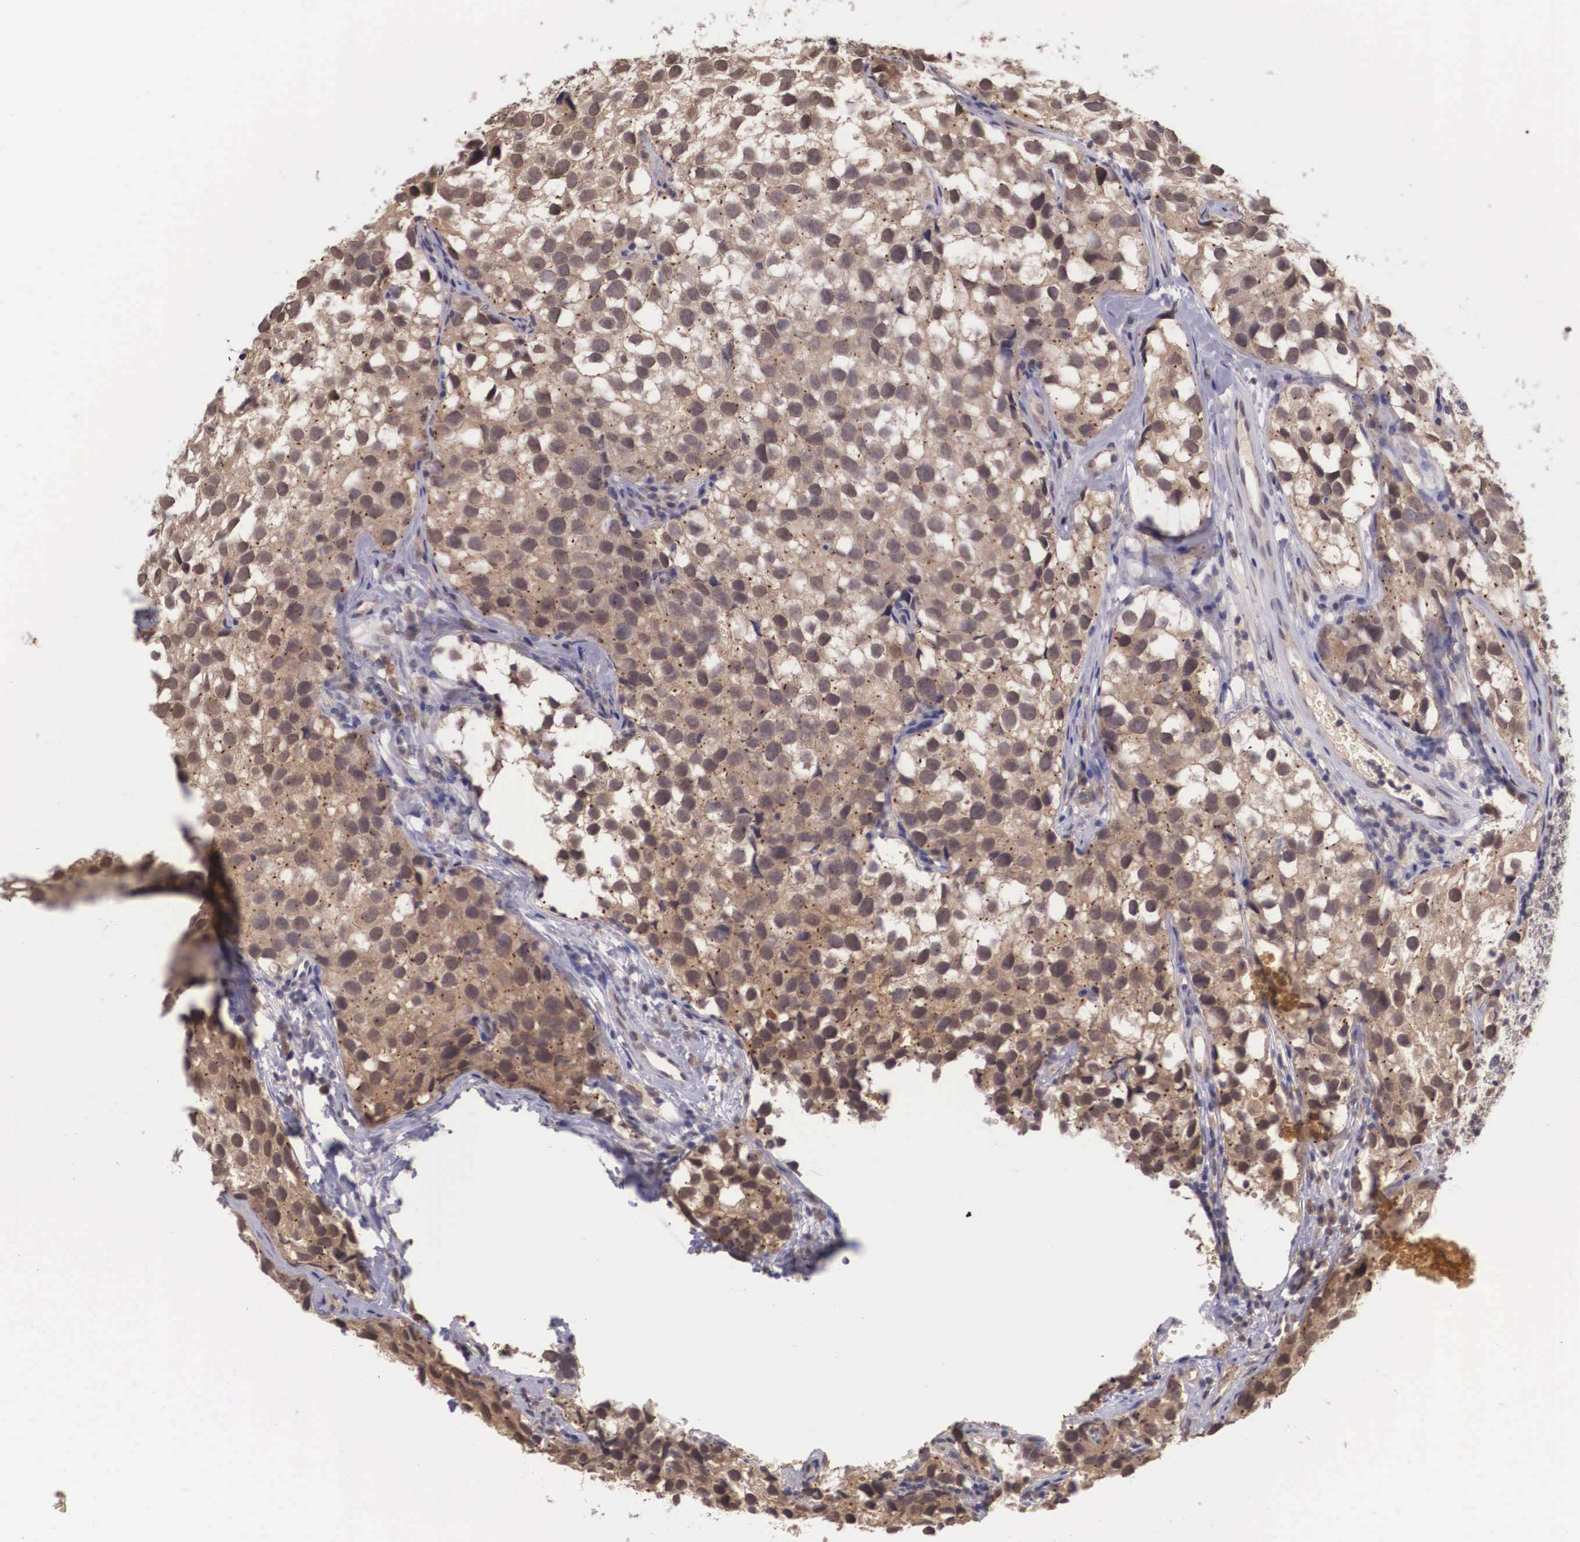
{"staining": {"intensity": "moderate", "quantity": ">75%", "location": "cytoplasmic/membranous"}, "tissue": "testis cancer", "cell_type": "Tumor cells", "image_type": "cancer", "snomed": [{"axis": "morphology", "description": "Seminoma, NOS"}, {"axis": "topography", "description": "Testis"}], "caption": "Tumor cells display medium levels of moderate cytoplasmic/membranous expression in about >75% of cells in human testis cancer (seminoma). (IHC, brightfield microscopy, high magnification).", "gene": "VASH1", "patient": {"sex": "male", "age": 39}}